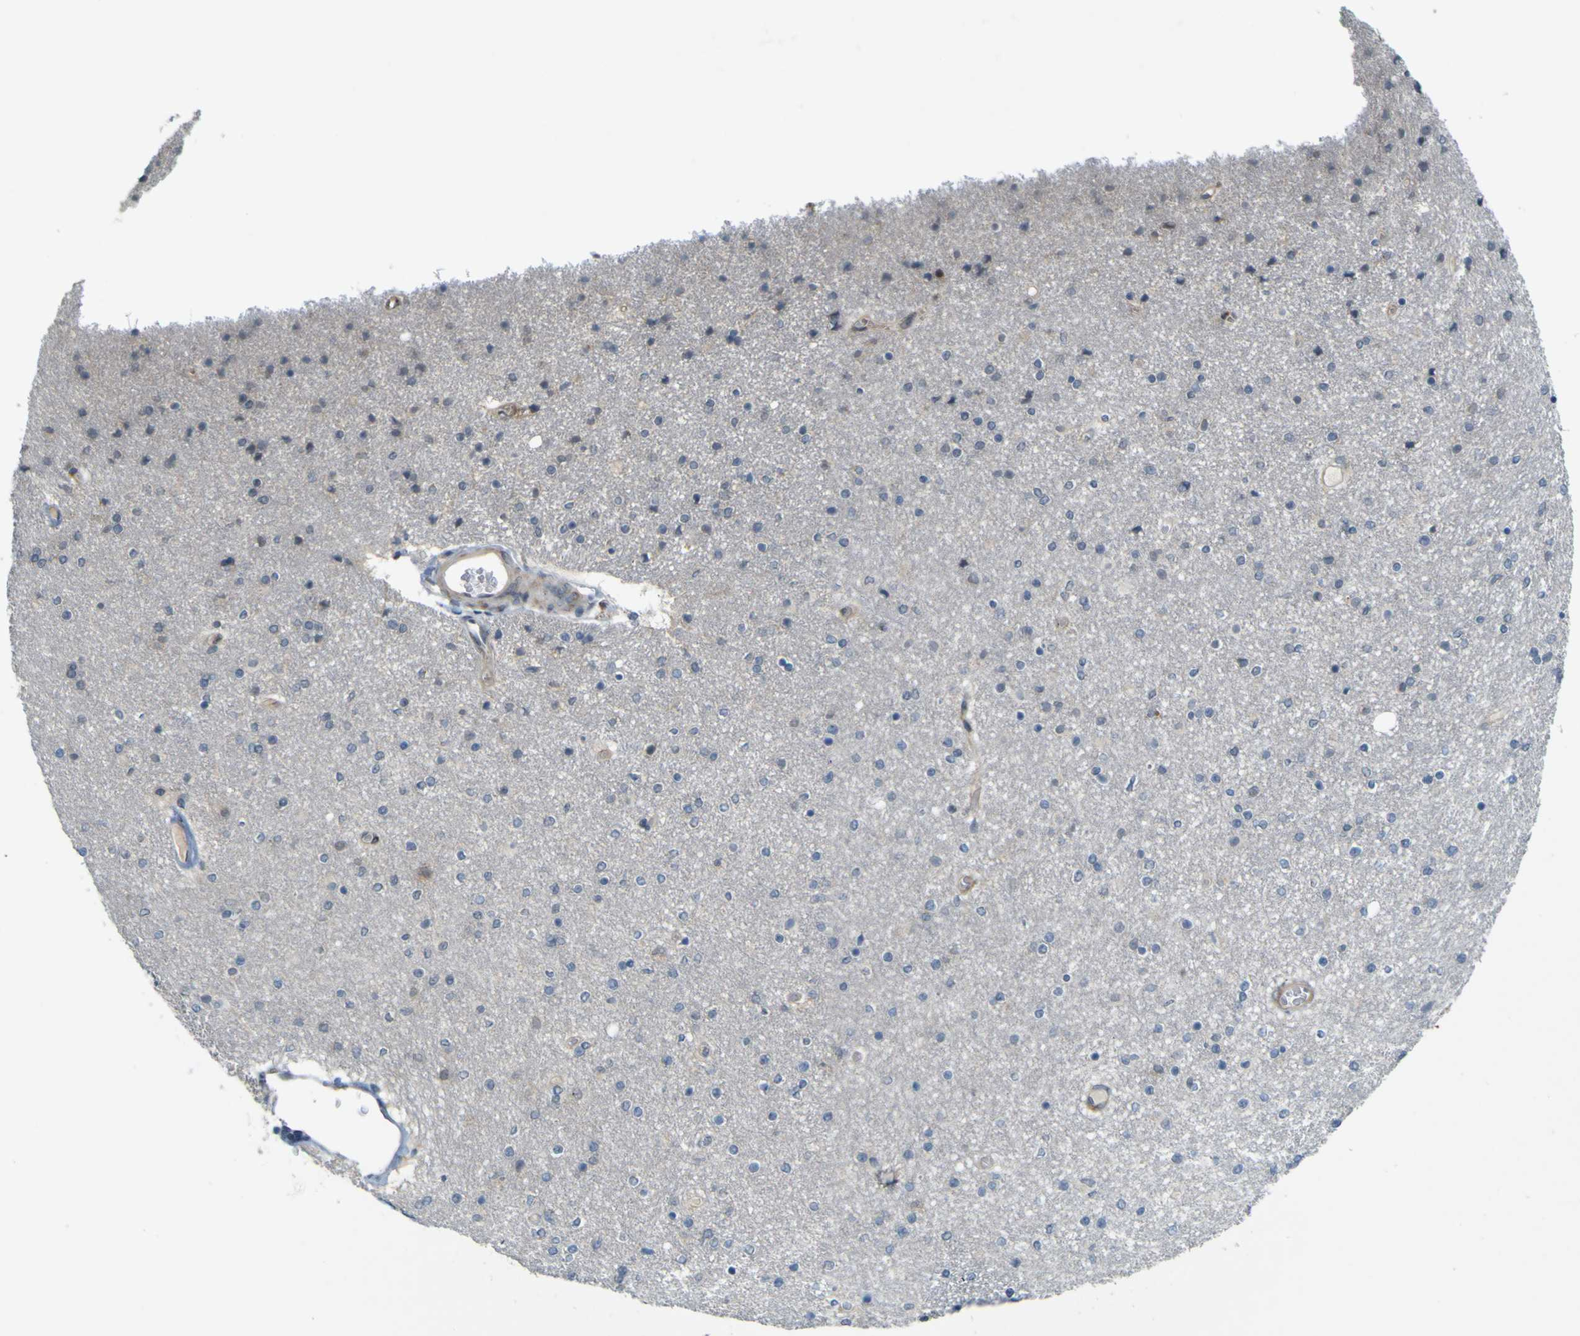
{"staining": {"intensity": "negative", "quantity": "none", "location": "none"}, "tissue": "caudate", "cell_type": "Glial cells", "image_type": "normal", "snomed": [{"axis": "morphology", "description": "Normal tissue, NOS"}, {"axis": "topography", "description": "Lateral ventricle wall"}], "caption": "Immunohistochemical staining of normal caudate exhibits no significant staining in glial cells. (DAB (3,3'-diaminobenzidine) IHC, high magnification).", "gene": "IGF2R", "patient": {"sex": "female", "age": 54}}